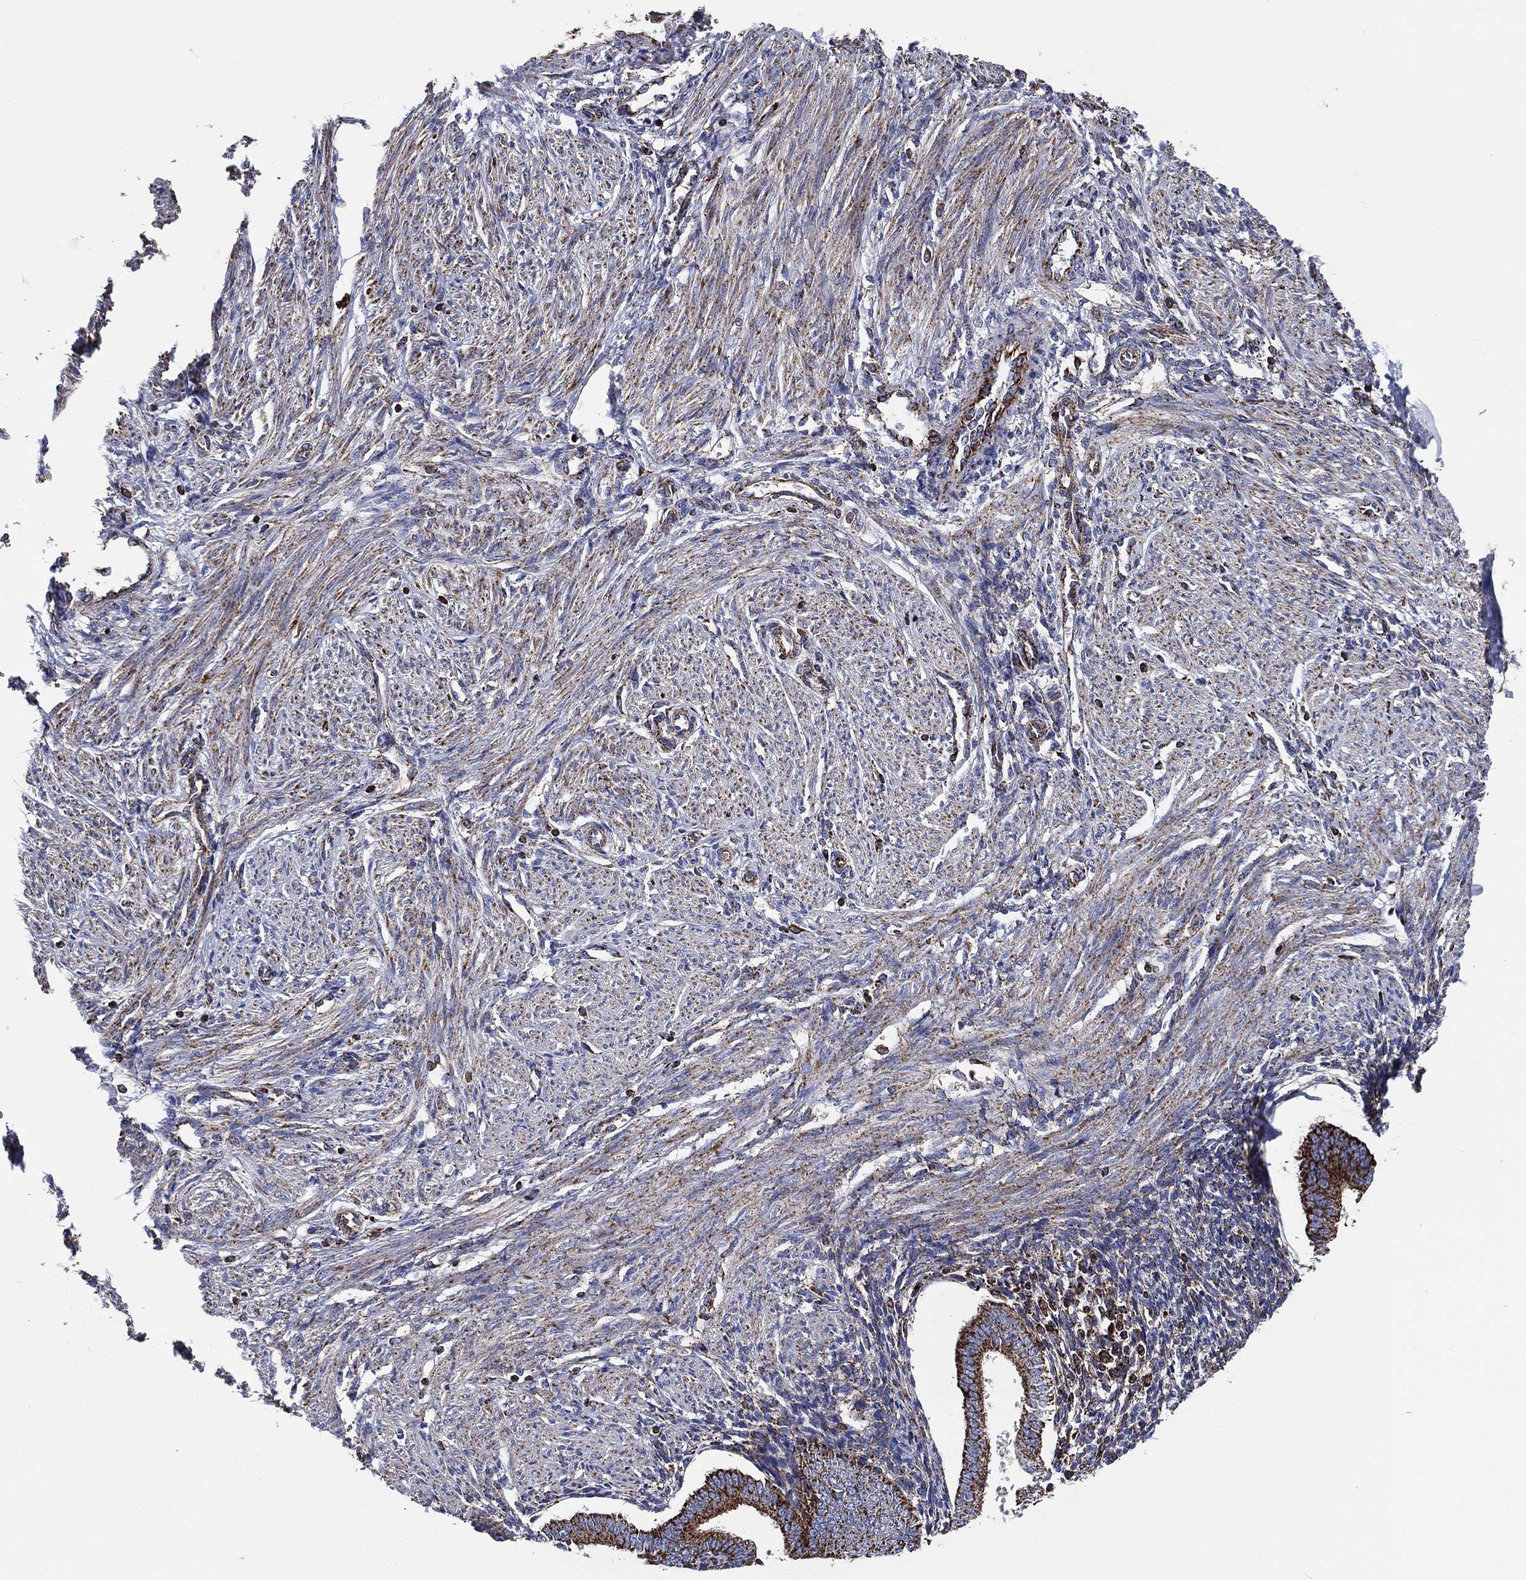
{"staining": {"intensity": "moderate", "quantity": "<25%", "location": "cytoplasmic/membranous"}, "tissue": "endometrium", "cell_type": "Cells in endometrial stroma", "image_type": "normal", "snomed": [{"axis": "morphology", "description": "Normal tissue, NOS"}, {"axis": "topography", "description": "Endometrium"}], "caption": "An immunohistochemistry histopathology image of unremarkable tissue is shown. Protein staining in brown shows moderate cytoplasmic/membranous positivity in endometrium within cells in endometrial stroma. Nuclei are stained in blue.", "gene": "ANKRD37", "patient": {"sex": "female", "age": 39}}